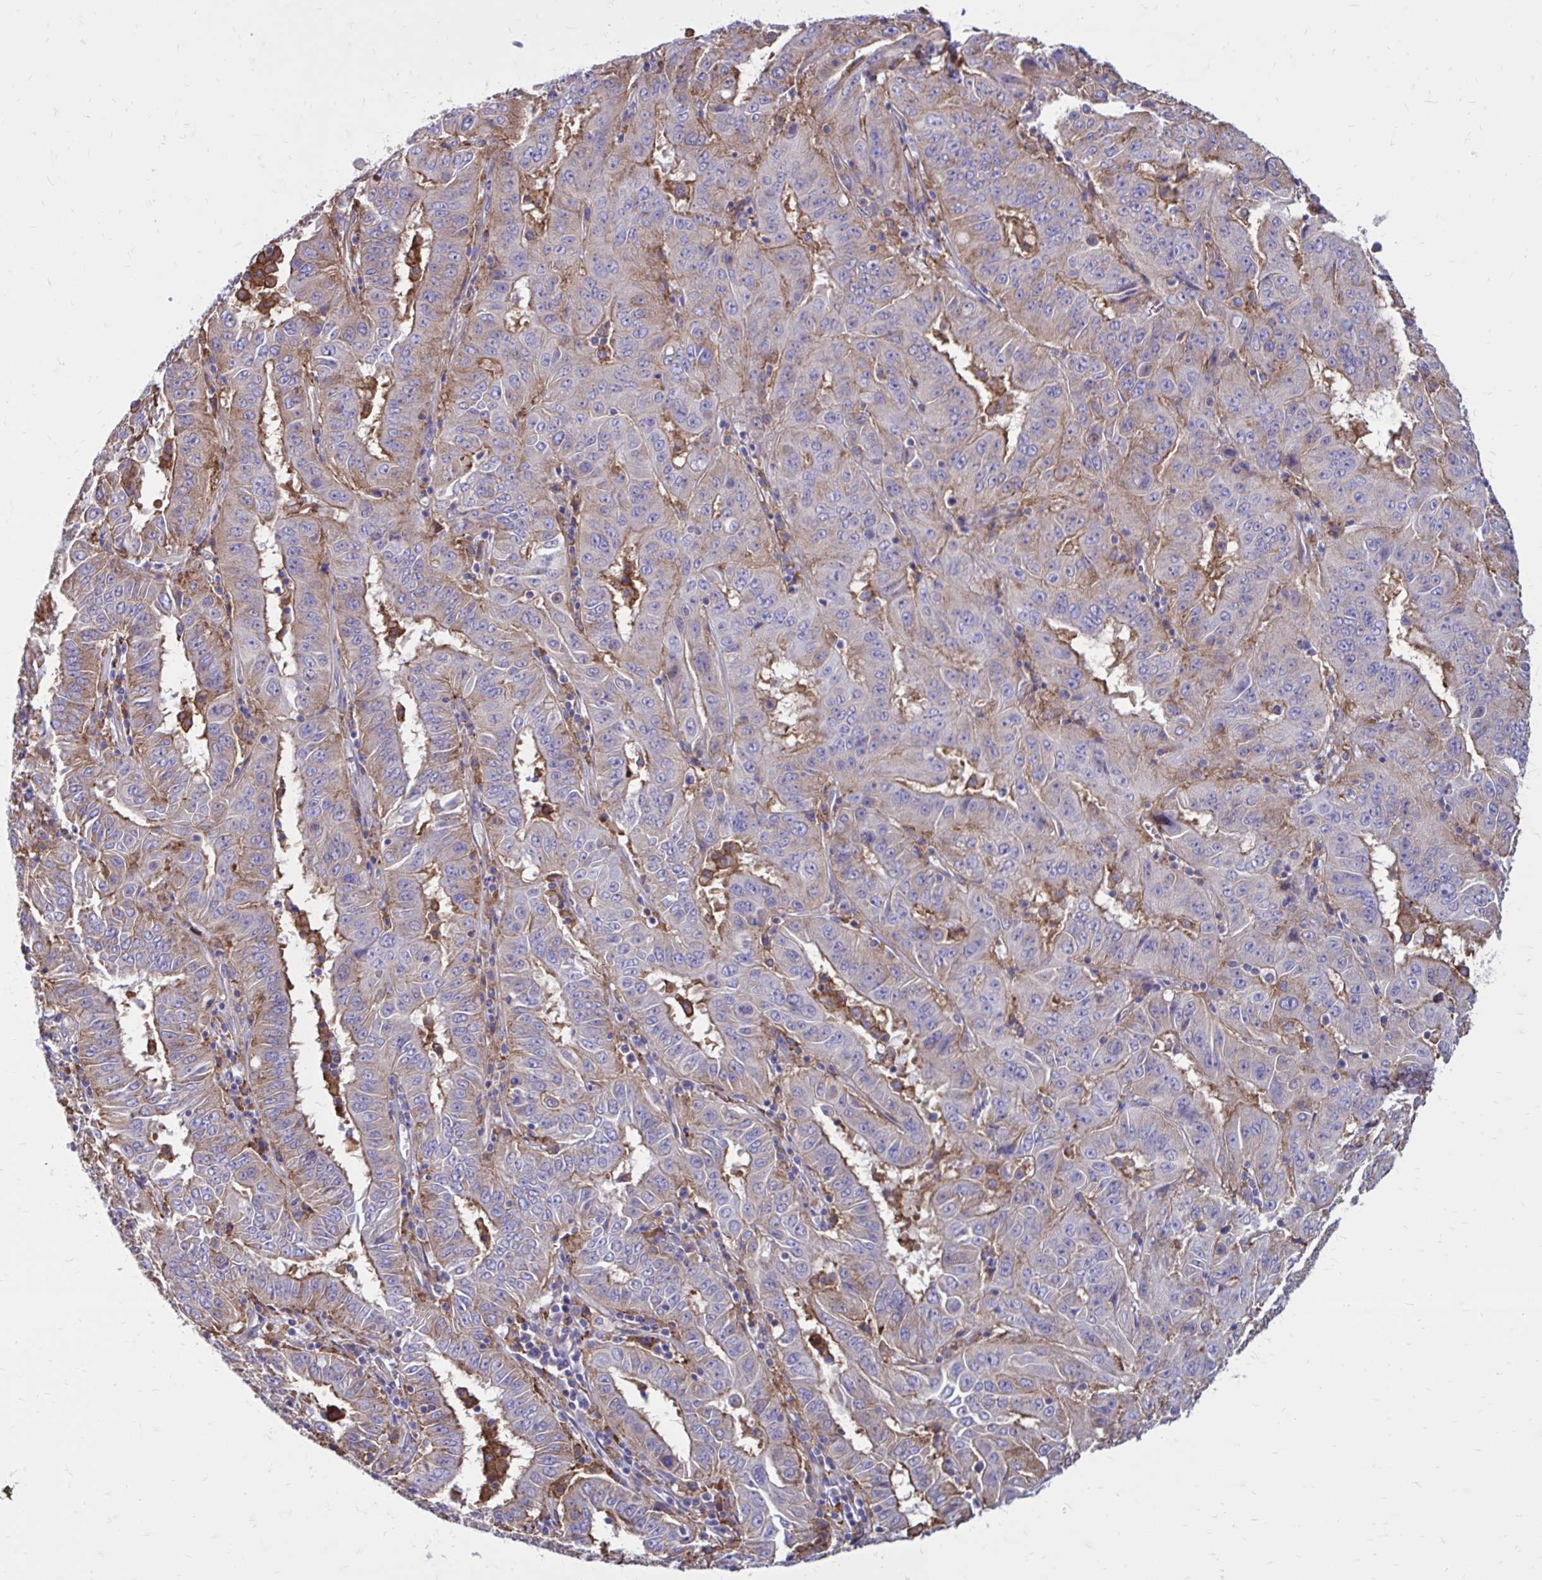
{"staining": {"intensity": "weak", "quantity": "25%-75%", "location": "cytoplasmic/membranous"}, "tissue": "pancreatic cancer", "cell_type": "Tumor cells", "image_type": "cancer", "snomed": [{"axis": "morphology", "description": "Adenocarcinoma, NOS"}, {"axis": "topography", "description": "Pancreas"}], "caption": "Tumor cells demonstrate weak cytoplasmic/membranous positivity in approximately 25%-75% of cells in pancreatic adenocarcinoma. (Brightfield microscopy of DAB IHC at high magnification).", "gene": "CLTA", "patient": {"sex": "male", "age": 63}}